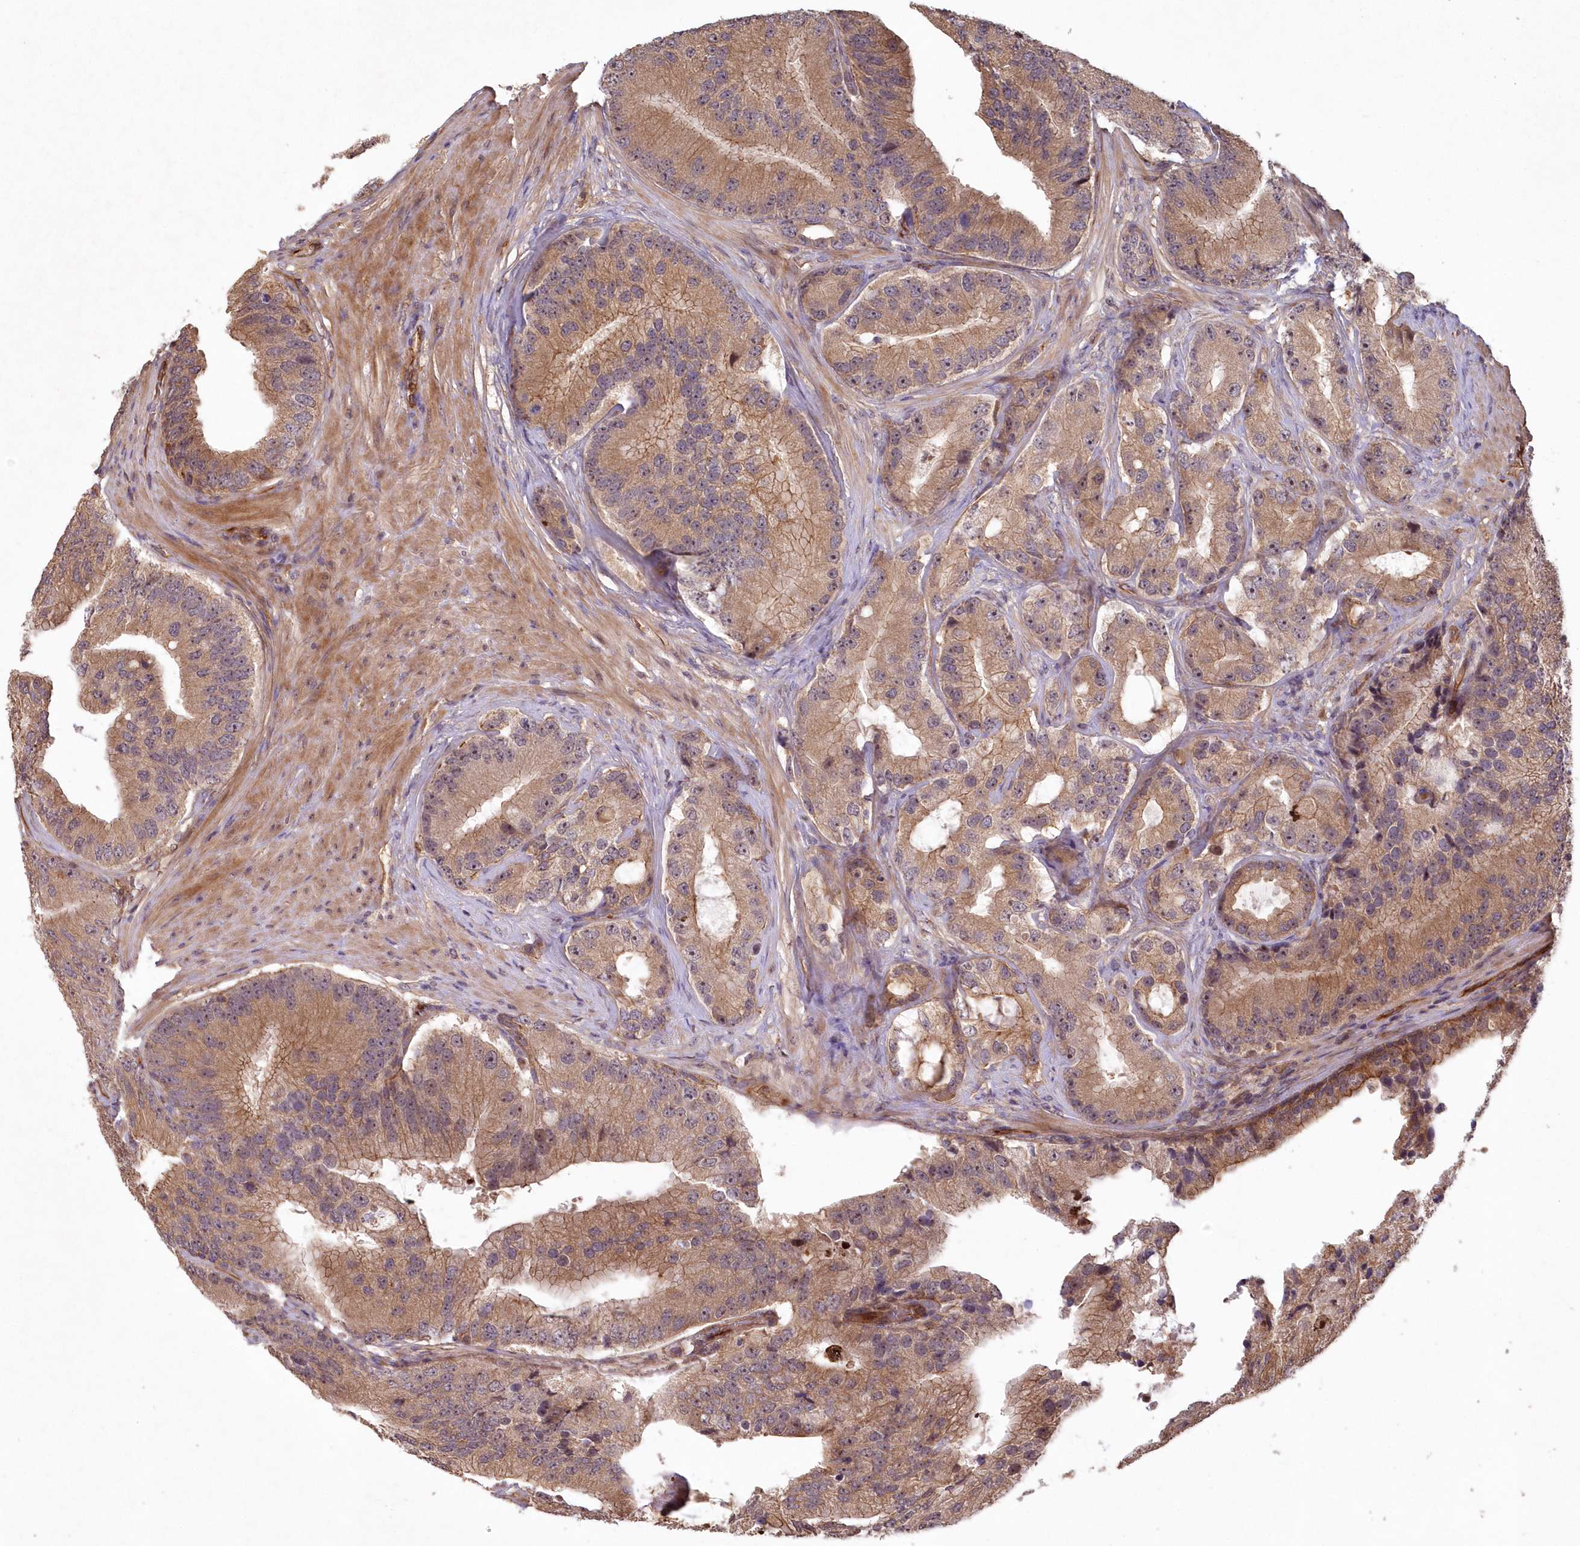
{"staining": {"intensity": "moderate", "quantity": ">75%", "location": "cytoplasmic/membranous,nuclear"}, "tissue": "prostate cancer", "cell_type": "Tumor cells", "image_type": "cancer", "snomed": [{"axis": "morphology", "description": "Adenocarcinoma, High grade"}, {"axis": "topography", "description": "Prostate"}], "caption": "Human prostate high-grade adenocarcinoma stained with a brown dye exhibits moderate cytoplasmic/membranous and nuclear positive positivity in about >75% of tumor cells.", "gene": "HYCC2", "patient": {"sex": "male", "age": 70}}